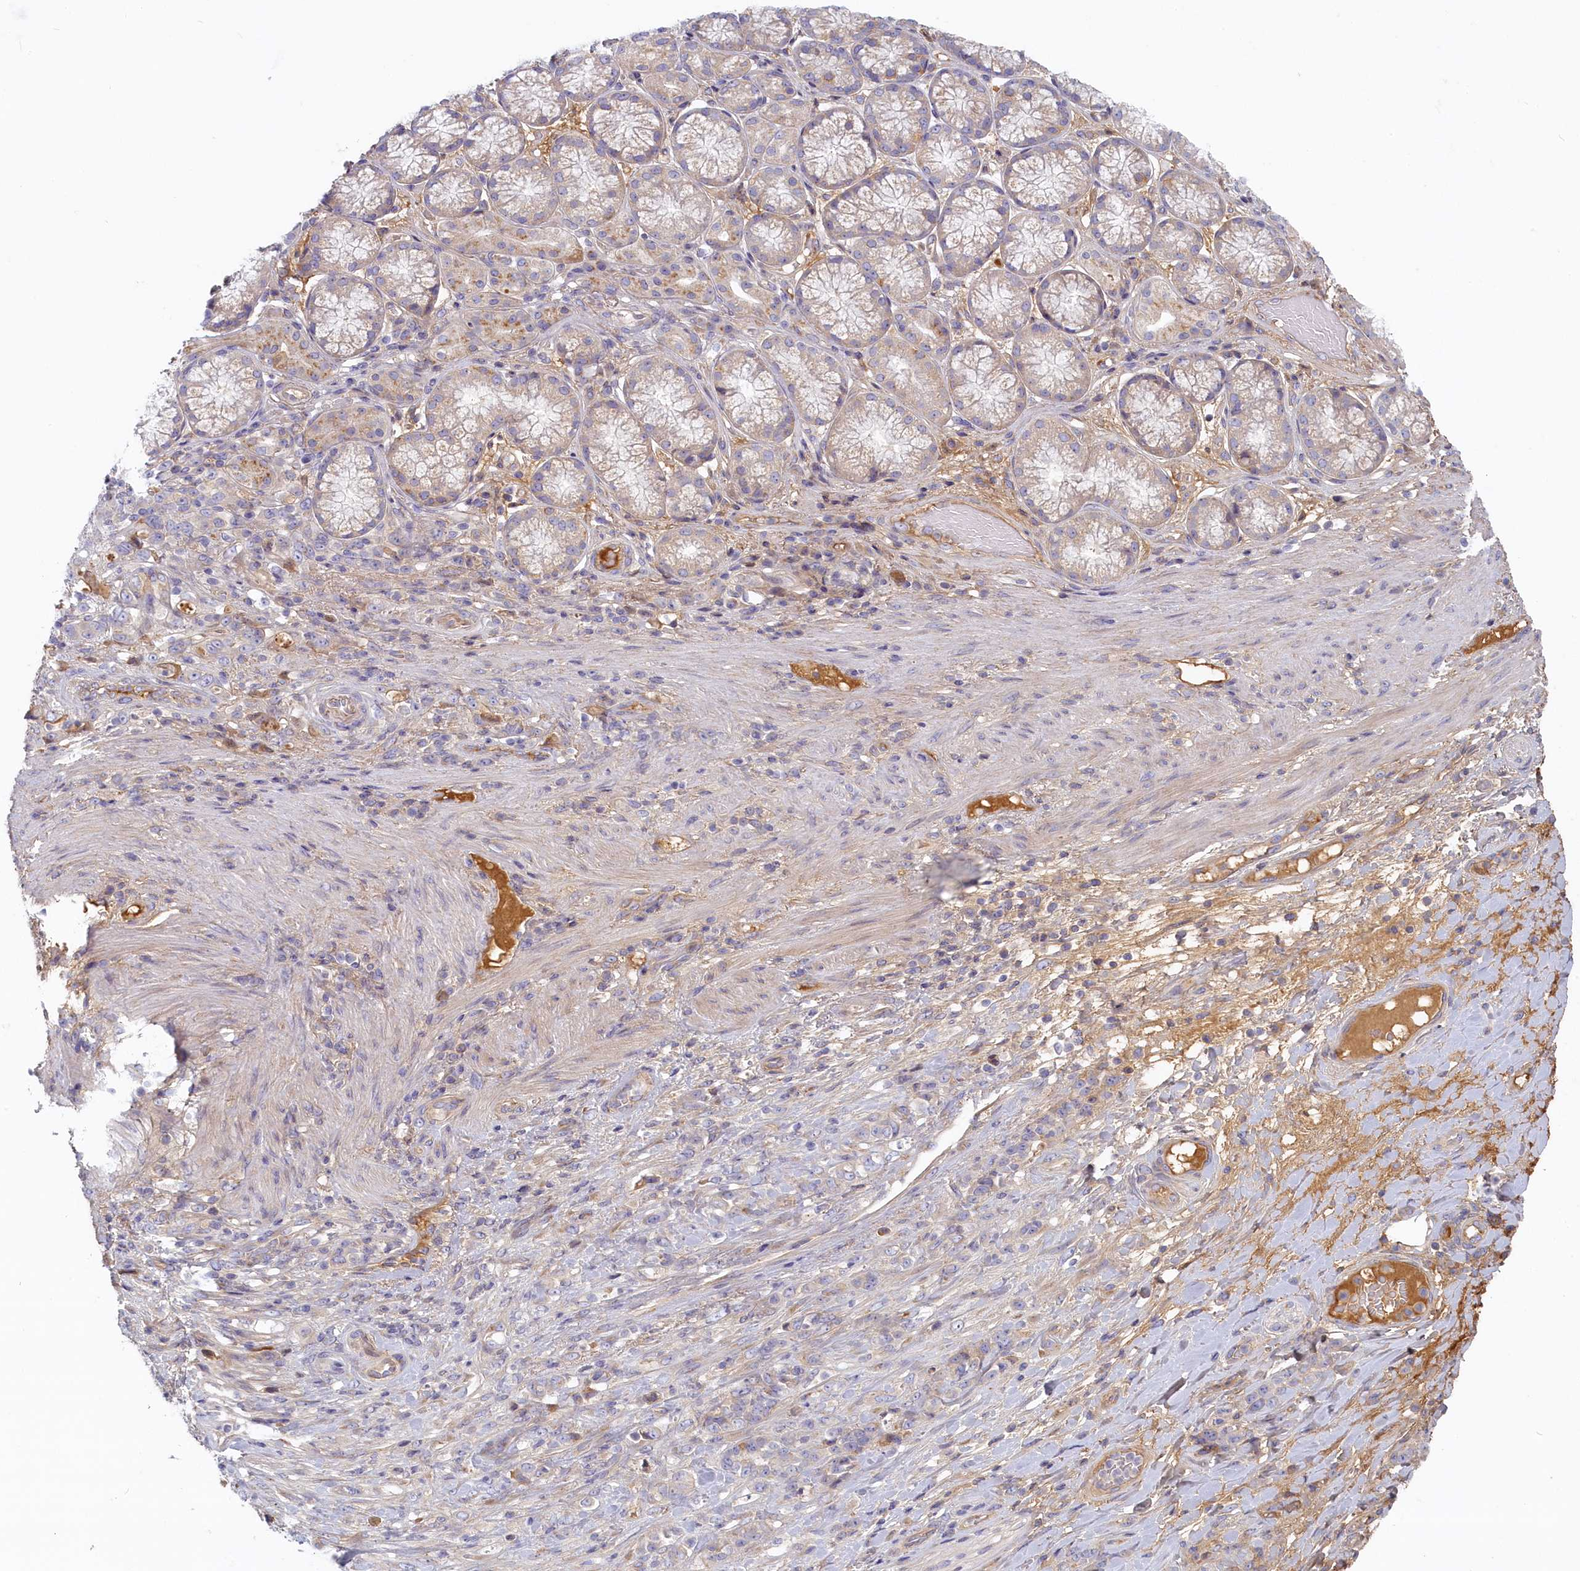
{"staining": {"intensity": "negative", "quantity": "none", "location": "none"}, "tissue": "stomach cancer", "cell_type": "Tumor cells", "image_type": "cancer", "snomed": [{"axis": "morphology", "description": "Adenocarcinoma, NOS"}, {"axis": "topography", "description": "Stomach"}], "caption": "High power microscopy histopathology image of an immunohistochemistry histopathology image of stomach cancer, revealing no significant expression in tumor cells.", "gene": "STX16", "patient": {"sex": "female", "age": 79}}